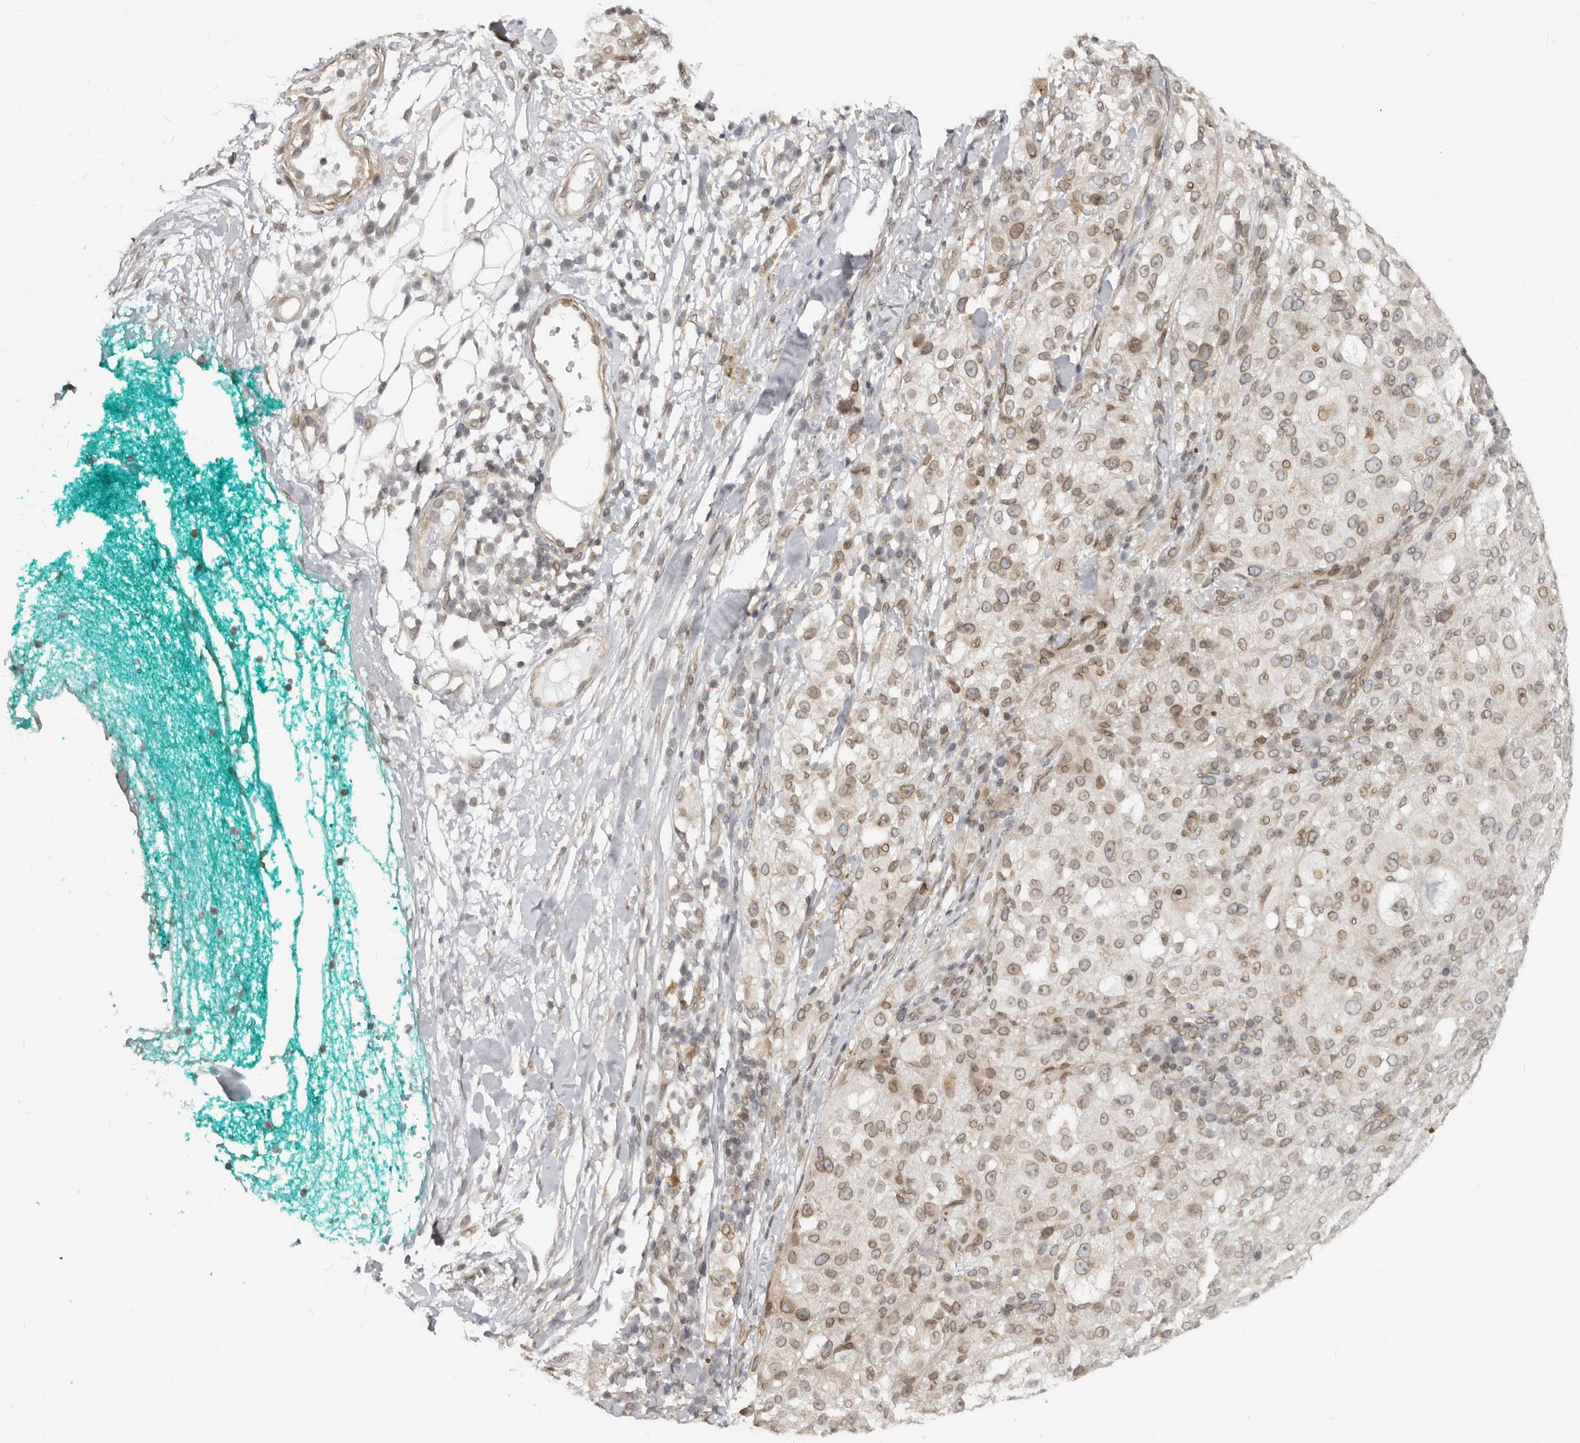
{"staining": {"intensity": "moderate", "quantity": "25%-75%", "location": "cytoplasmic/membranous,nuclear"}, "tissue": "melanoma", "cell_type": "Tumor cells", "image_type": "cancer", "snomed": [{"axis": "morphology", "description": "Necrosis, NOS"}, {"axis": "morphology", "description": "Malignant melanoma, NOS"}, {"axis": "topography", "description": "Skin"}], "caption": "Immunohistochemistry (IHC) of malignant melanoma reveals medium levels of moderate cytoplasmic/membranous and nuclear expression in about 25%-75% of tumor cells.", "gene": "NUP153", "patient": {"sex": "female", "age": 87}}